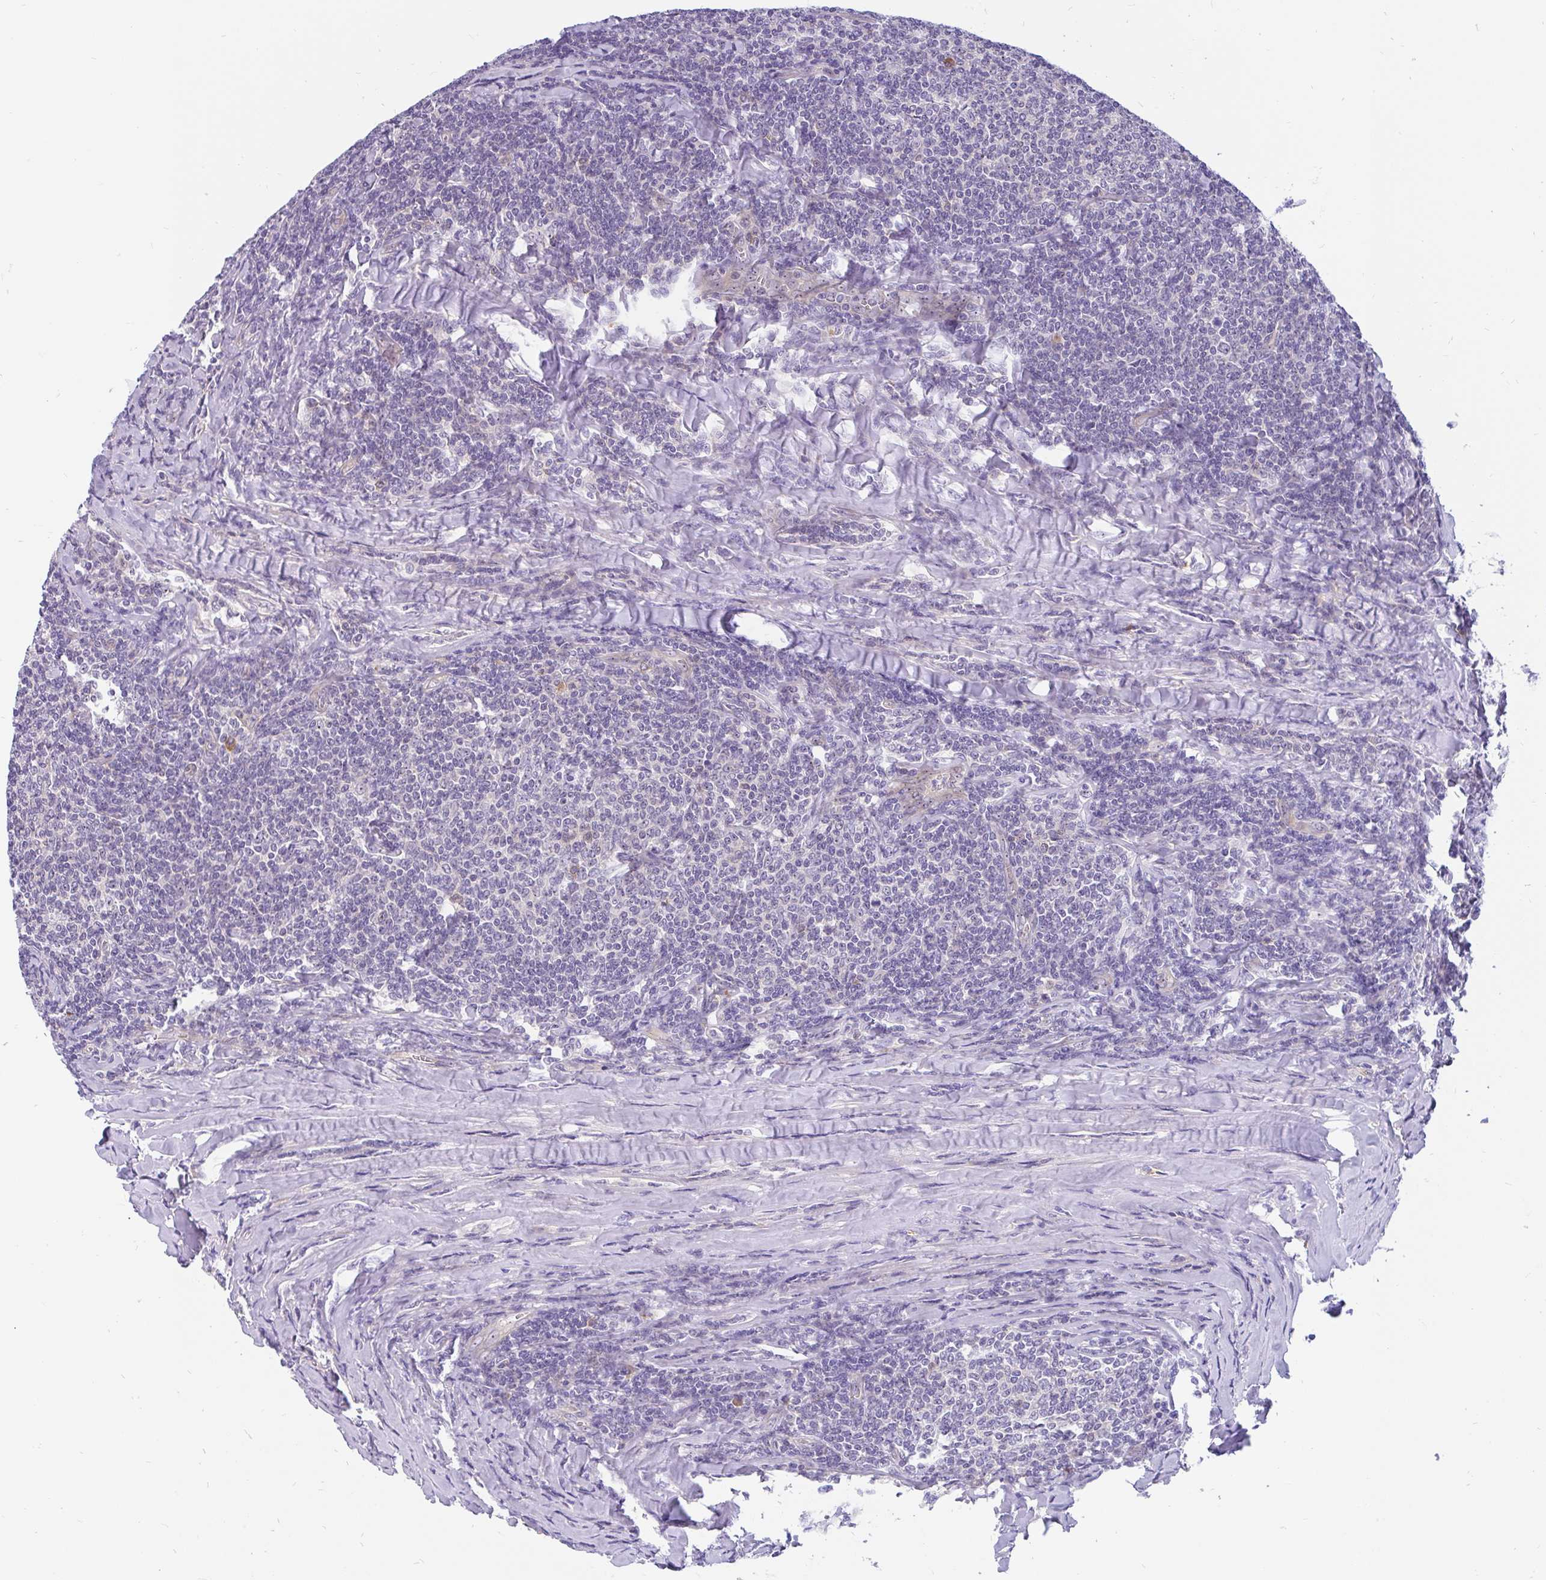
{"staining": {"intensity": "negative", "quantity": "none", "location": "none"}, "tissue": "lymphoma", "cell_type": "Tumor cells", "image_type": "cancer", "snomed": [{"axis": "morphology", "description": "Malignant lymphoma, non-Hodgkin's type, Low grade"}, {"axis": "topography", "description": "Lymph node"}], "caption": "DAB (3,3'-diaminobenzidine) immunohistochemical staining of human lymphoma exhibits no significant expression in tumor cells.", "gene": "LRRC26", "patient": {"sex": "male", "age": 52}}